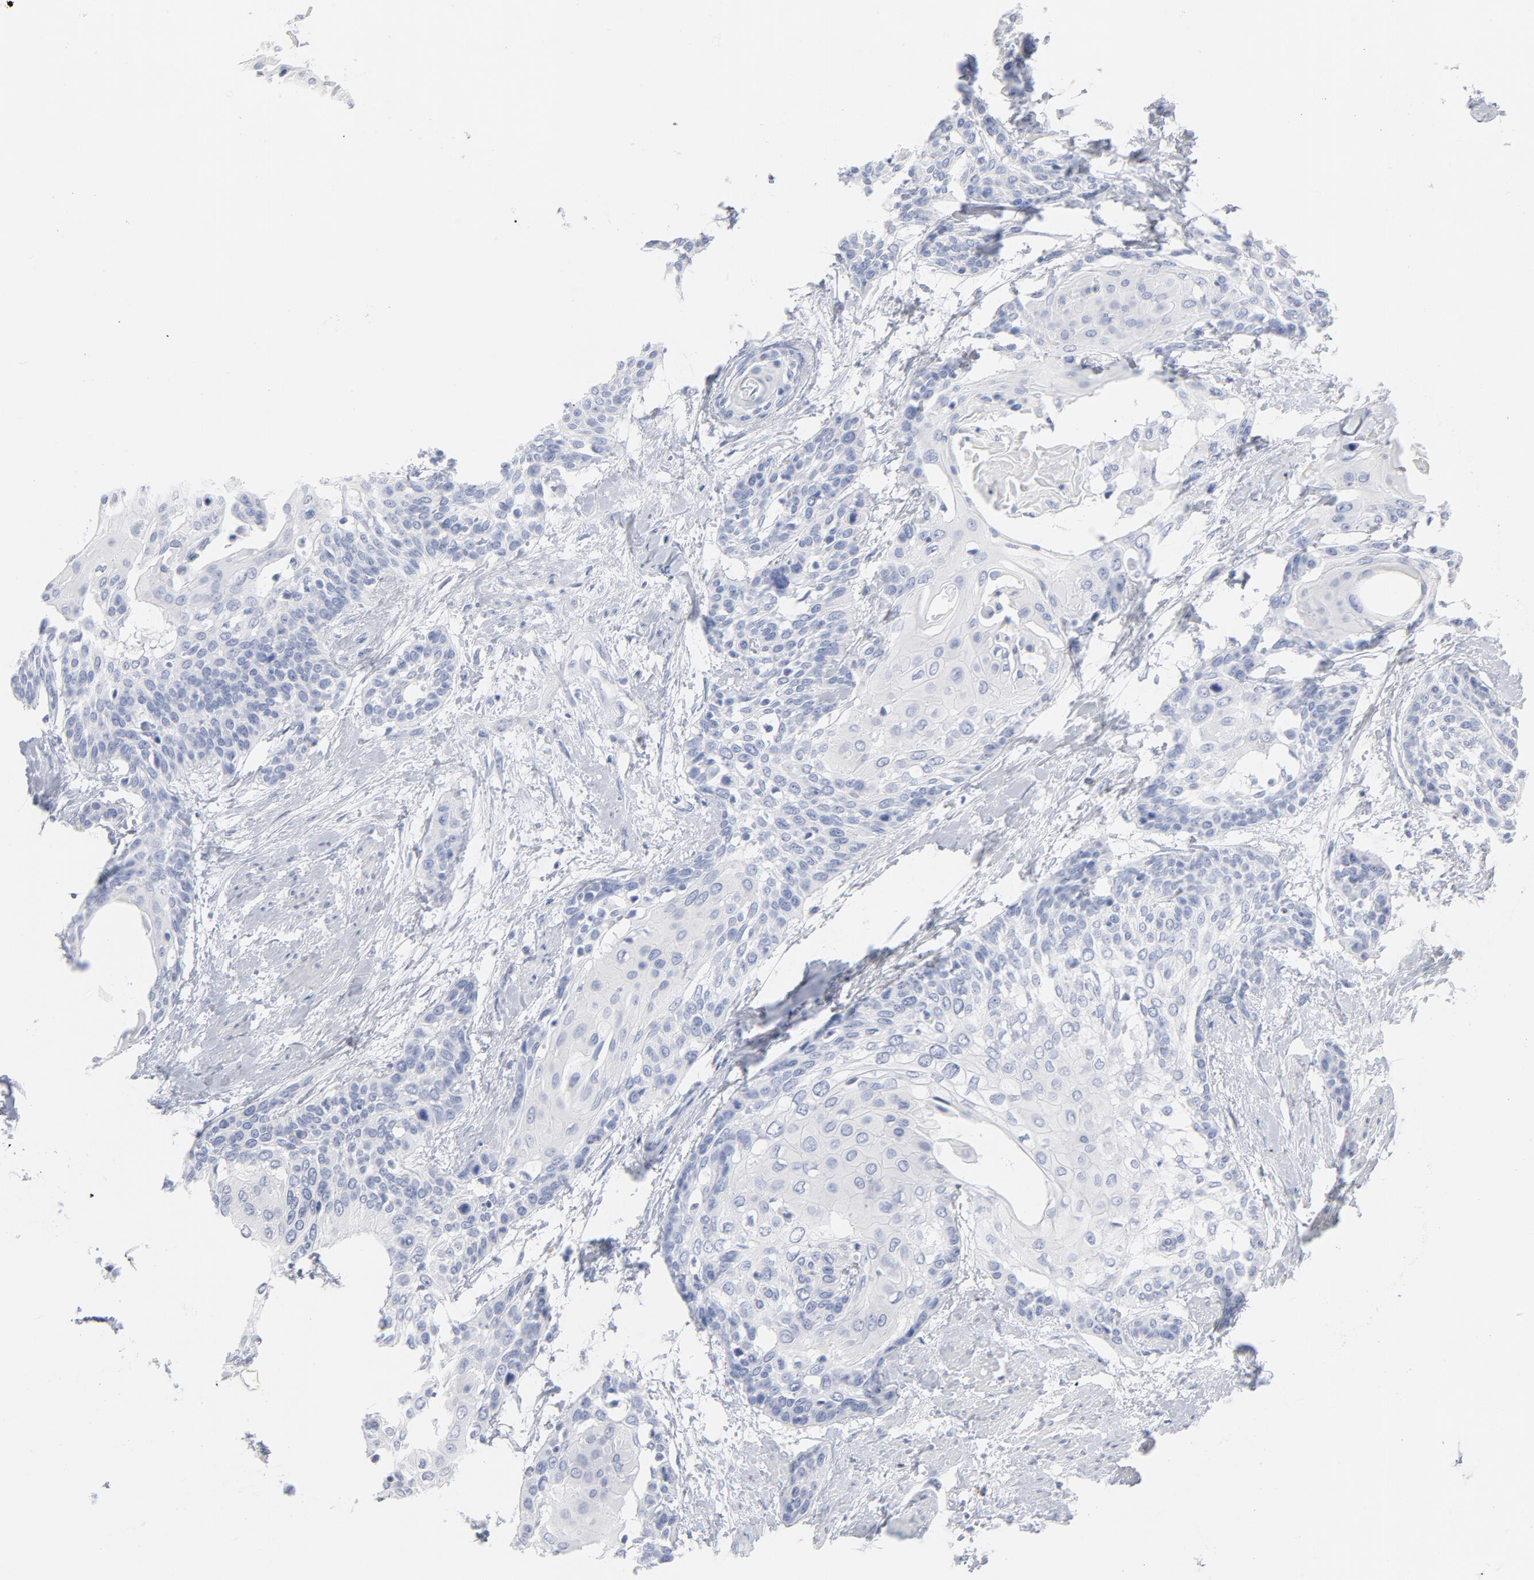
{"staining": {"intensity": "negative", "quantity": "none", "location": "none"}, "tissue": "cervical cancer", "cell_type": "Tumor cells", "image_type": "cancer", "snomed": [{"axis": "morphology", "description": "Squamous cell carcinoma, NOS"}, {"axis": "topography", "description": "Cervix"}], "caption": "Human squamous cell carcinoma (cervical) stained for a protein using IHC reveals no positivity in tumor cells.", "gene": "P2RY8", "patient": {"sex": "female", "age": 57}}